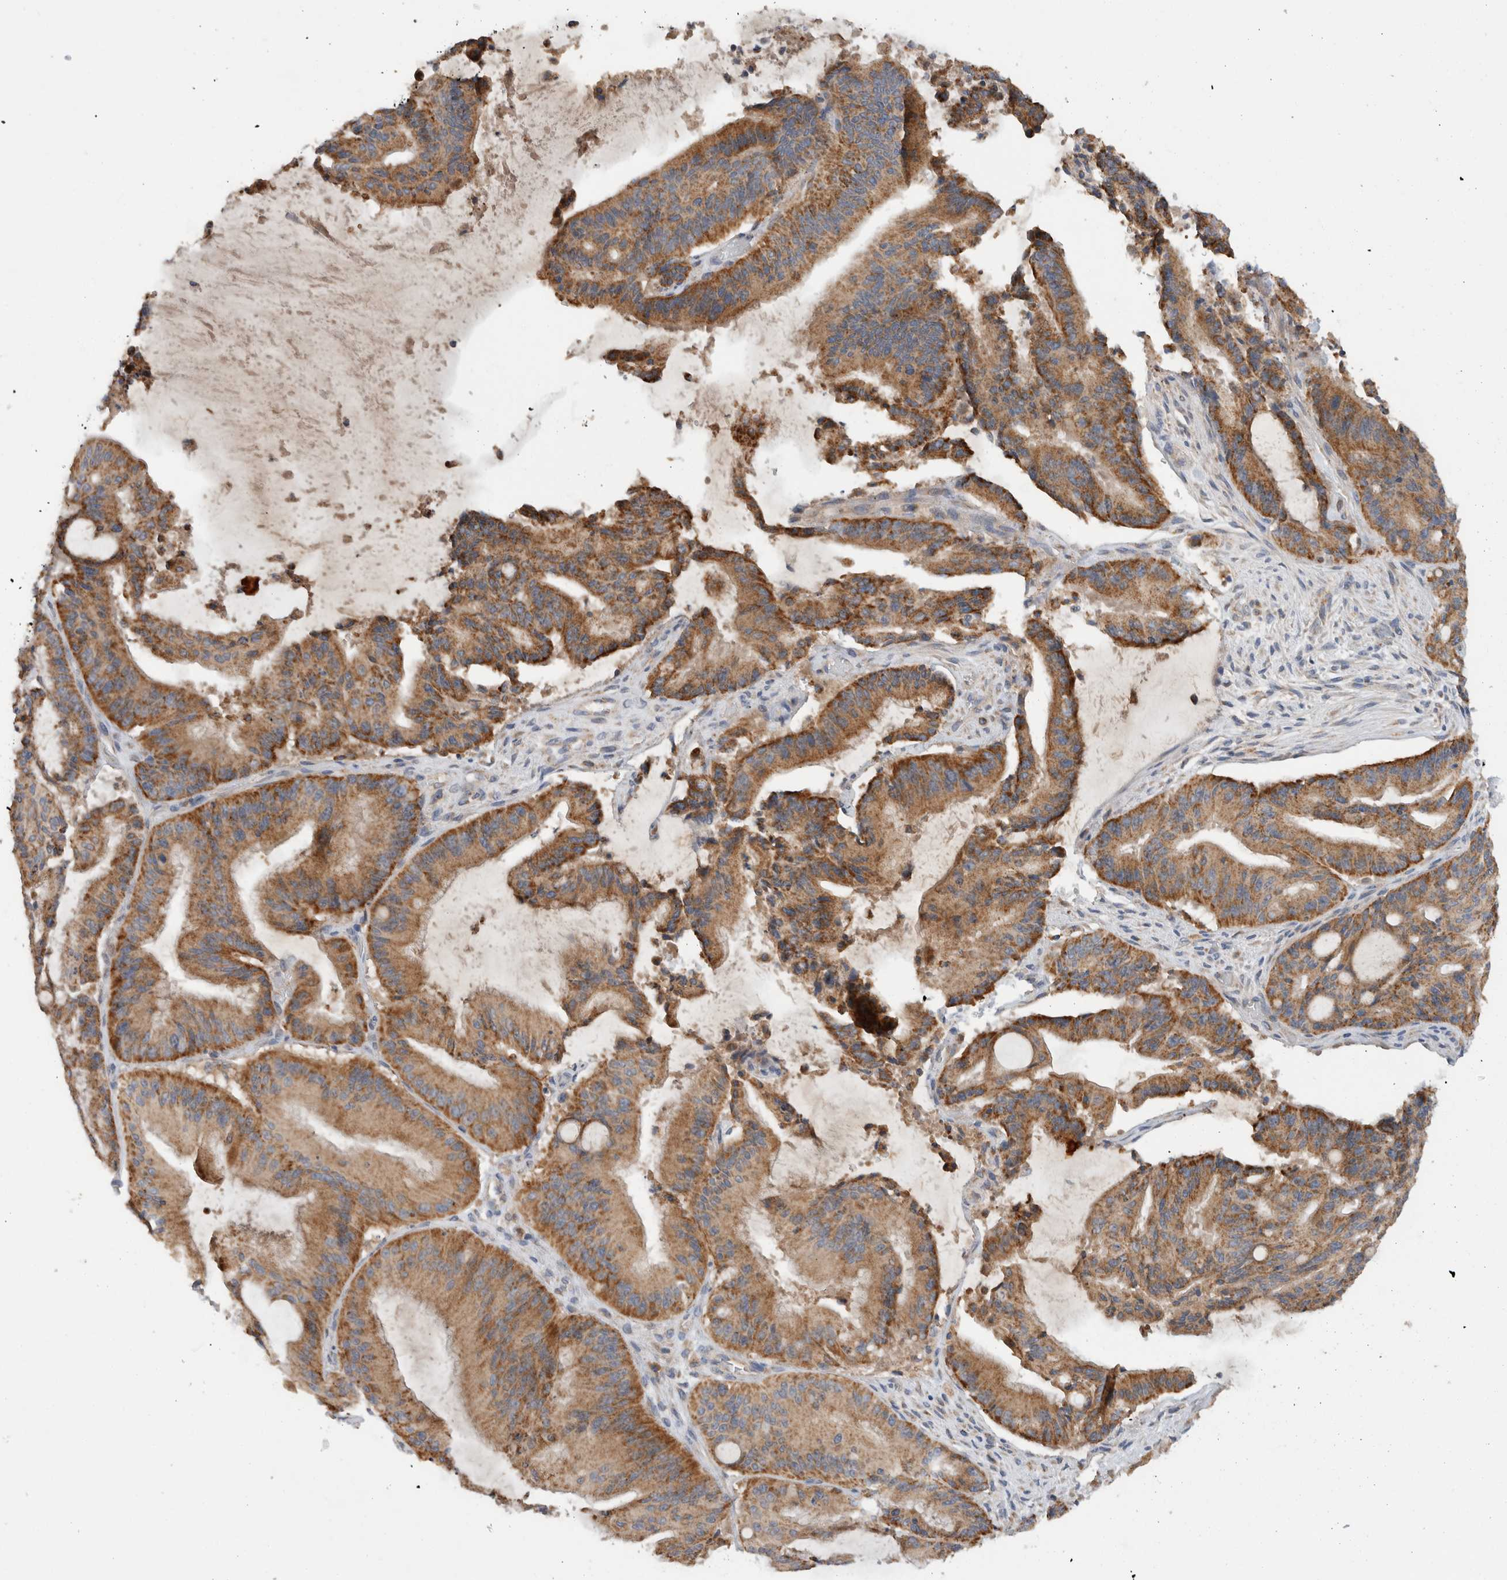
{"staining": {"intensity": "strong", "quantity": ">75%", "location": "cytoplasmic/membranous"}, "tissue": "liver cancer", "cell_type": "Tumor cells", "image_type": "cancer", "snomed": [{"axis": "morphology", "description": "Normal tissue, NOS"}, {"axis": "morphology", "description": "Cholangiocarcinoma"}, {"axis": "topography", "description": "Liver"}, {"axis": "topography", "description": "Peripheral nerve tissue"}], "caption": "The photomicrograph exhibits immunohistochemical staining of cholangiocarcinoma (liver). There is strong cytoplasmic/membranous expression is present in about >75% of tumor cells.", "gene": "AMPD1", "patient": {"sex": "female", "age": 73}}